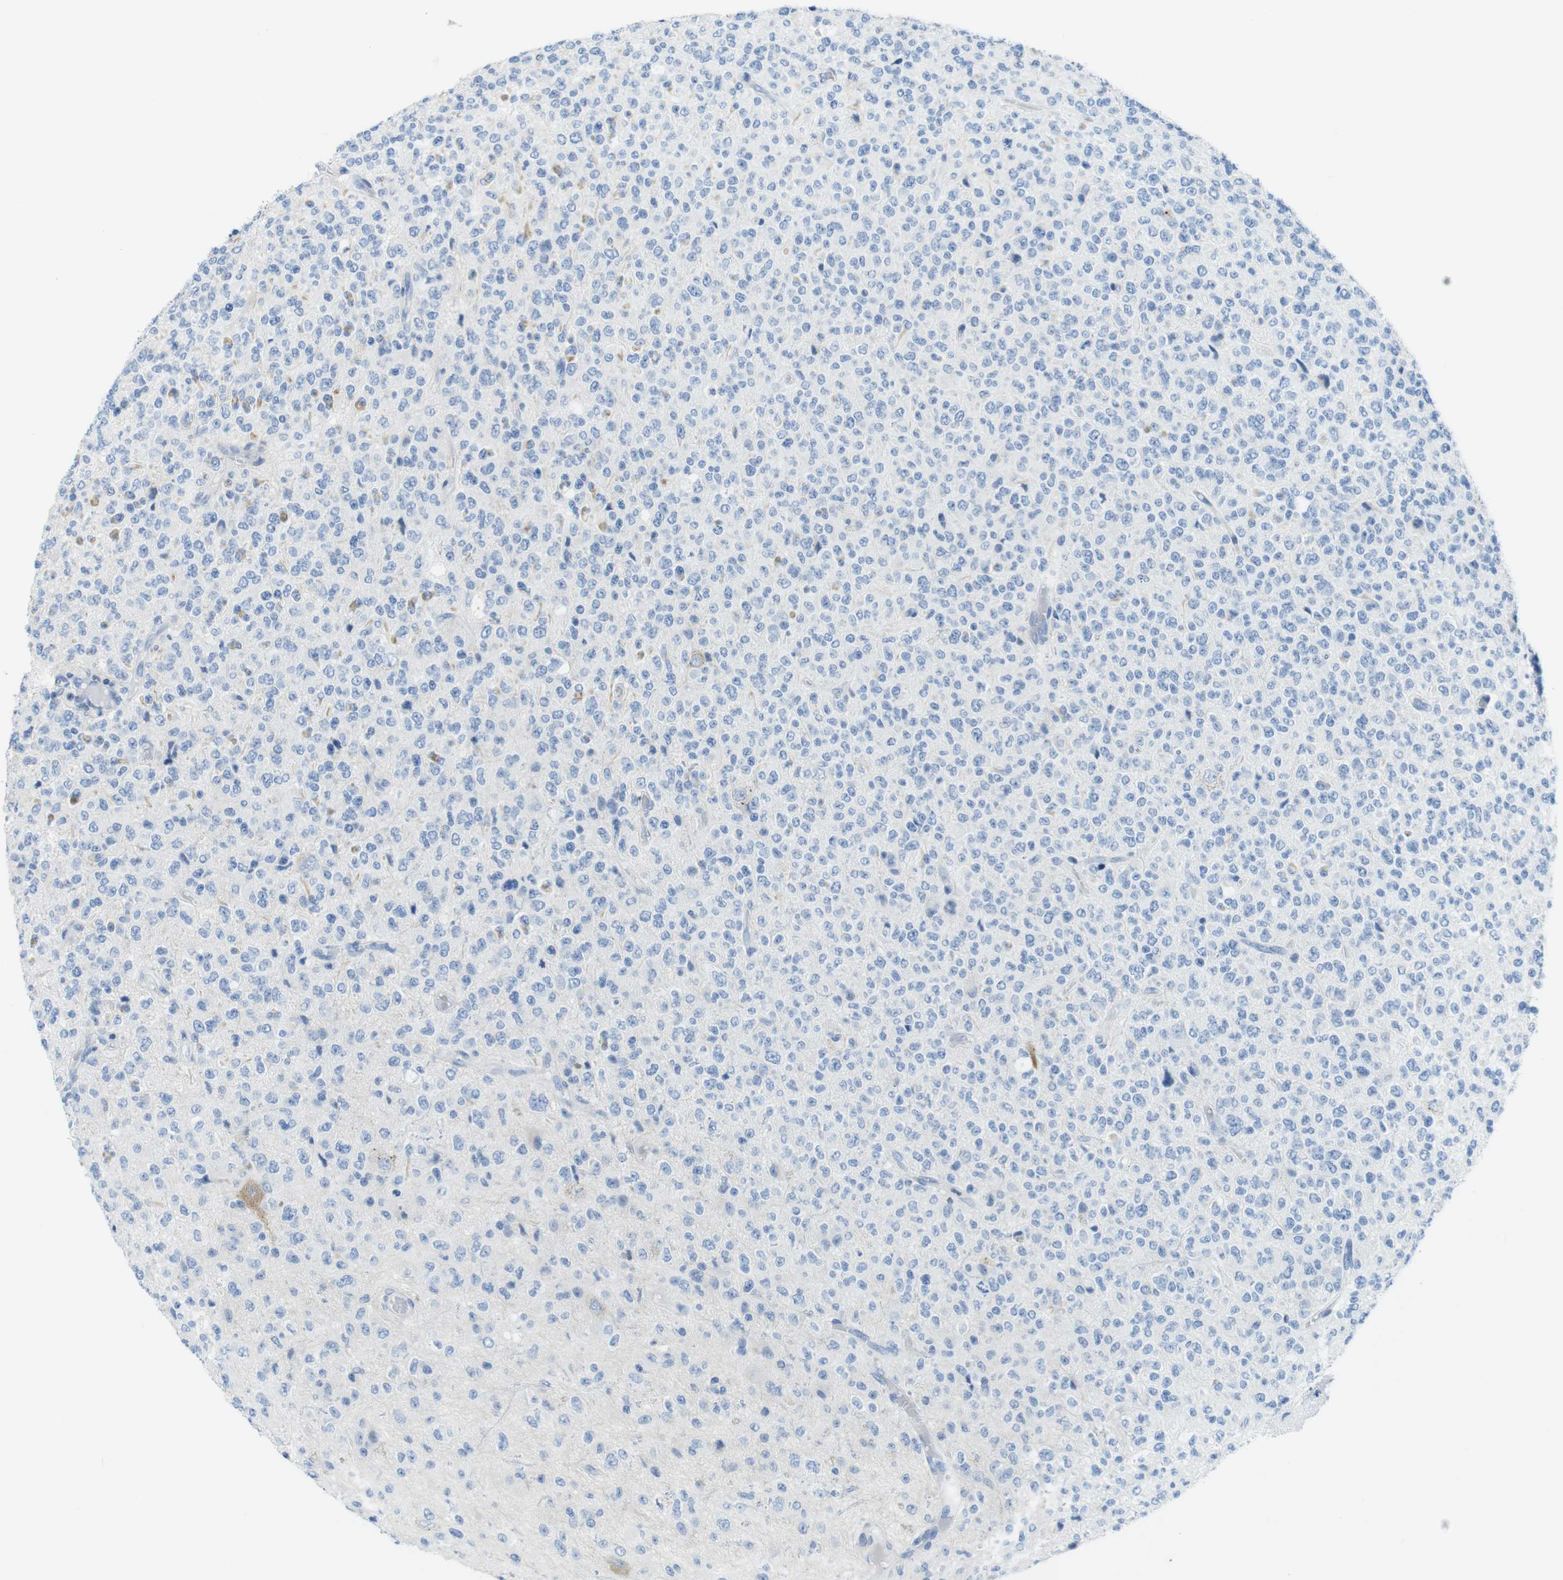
{"staining": {"intensity": "negative", "quantity": "none", "location": "none"}, "tissue": "glioma", "cell_type": "Tumor cells", "image_type": "cancer", "snomed": [{"axis": "morphology", "description": "Glioma, malignant, High grade"}, {"axis": "topography", "description": "pancreas cauda"}], "caption": "Tumor cells are negative for protein expression in human glioma. The staining is performed using DAB (3,3'-diaminobenzidine) brown chromogen with nuclei counter-stained in using hematoxylin.", "gene": "ASIC5", "patient": {"sex": "male", "age": 60}}